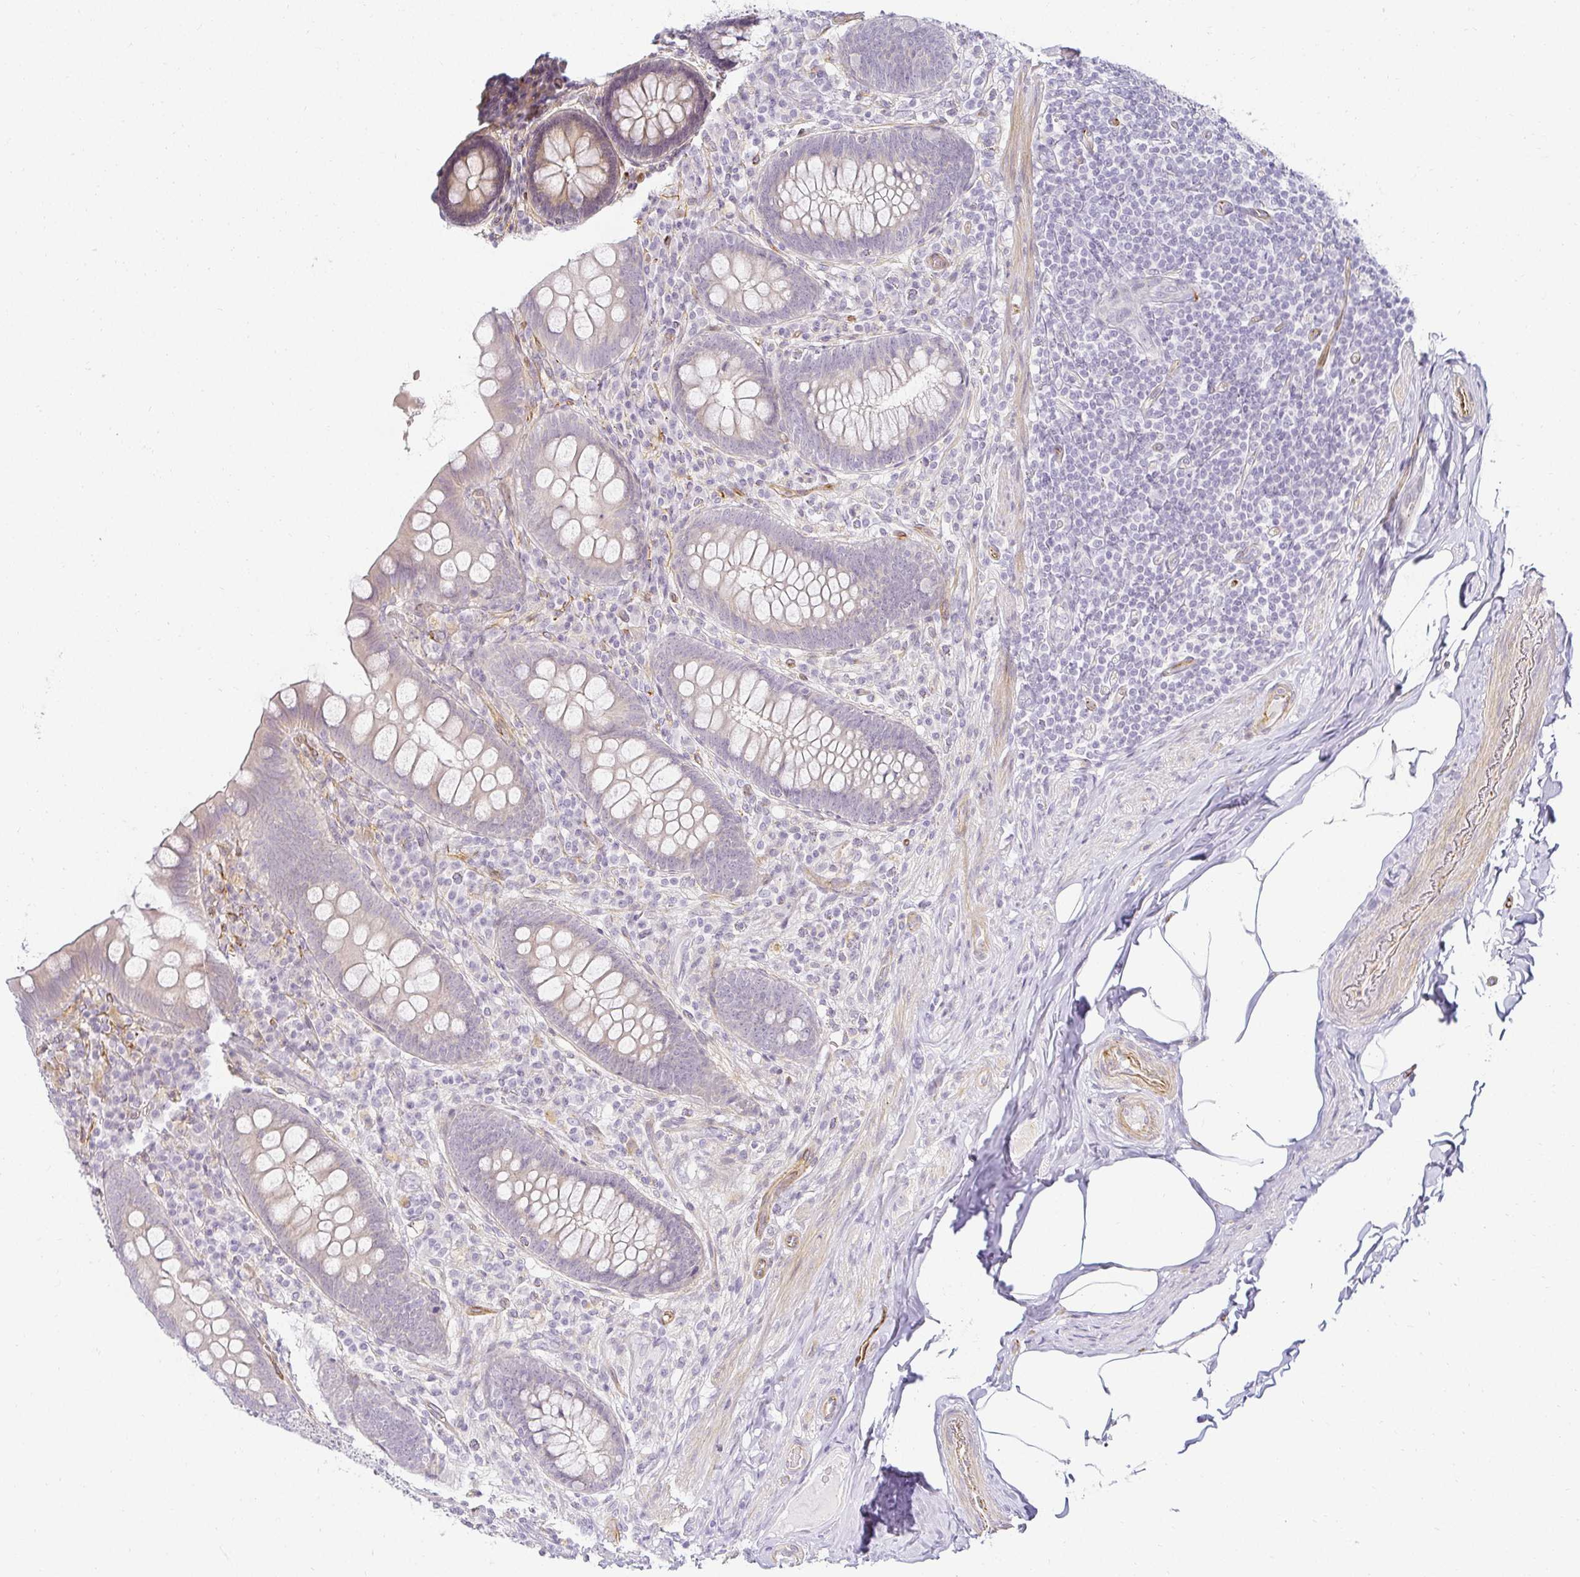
{"staining": {"intensity": "negative", "quantity": "none", "location": "none"}, "tissue": "appendix", "cell_type": "Glandular cells", "image_type": "normal", "snomed": [{"axis": "morphology", "description": "Normal tissue, NOS"}, {"axis": "topography", "description": "Appendix"}], "caption": "Glandular cells are negative for protein expression in normal human appendix. (IHC, brightfield microscopy, high magnification).", "gene": "ACAN", "patient": {"sex": "male", "age": 71}}